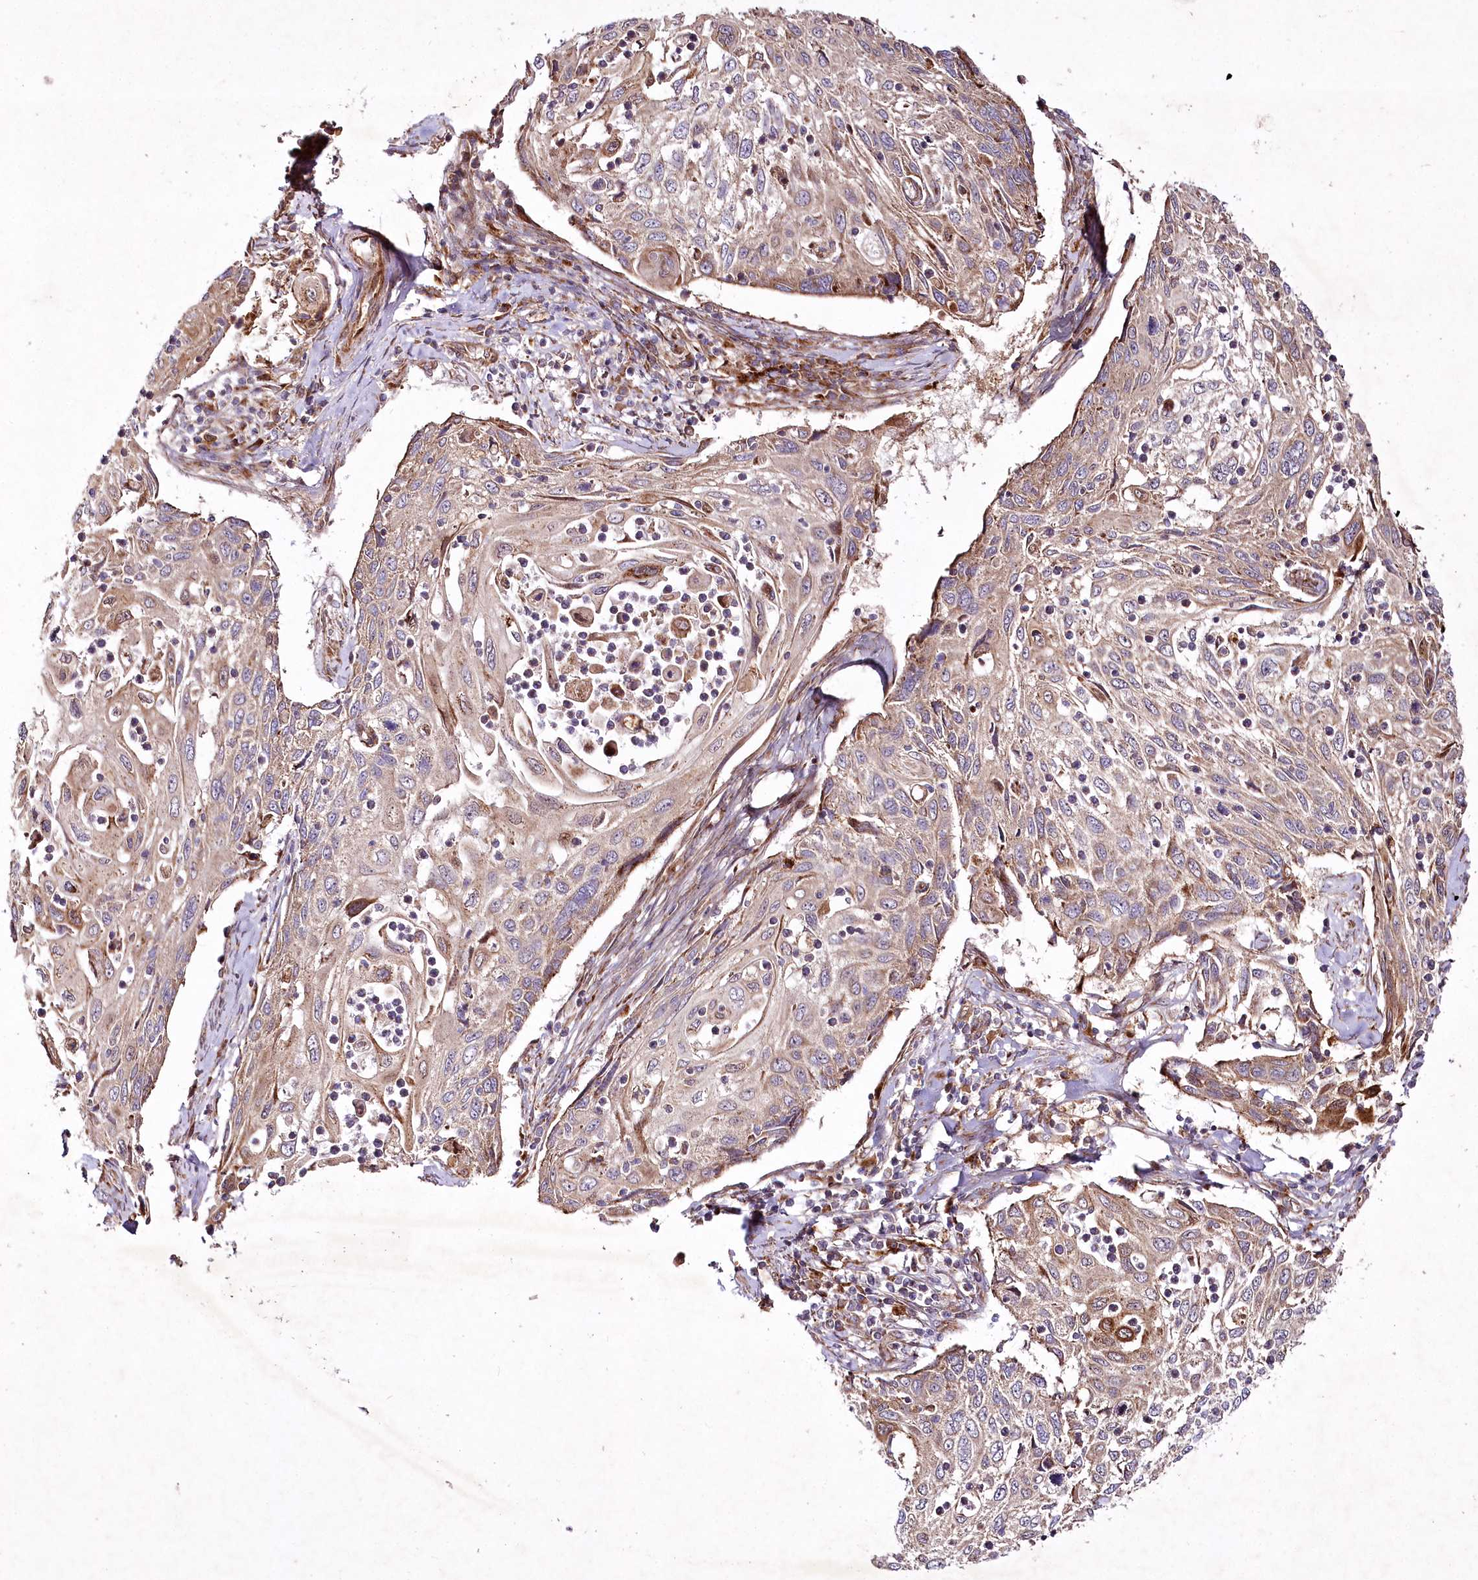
{"staining": {"intensity": "weak", "quantity": ">75%", "location": "cytoplasmic/membranous"}, "tissue": "cervical cancer", "cell_type": "Tumor cells", "image_type": "cancer", "snomed": [{"axis": "morphology", "description": "Squamous cell carcinoma, NOS"}, {"axis": "topography", "description": "Cervix"}], "caption": "Cervical cancer stained with IHC shows weak cytoplasmic/membranous expression in approximately >75% of tumor cells.", "gene": "PSTK", "patient": {"sex": "female", "age": 70}}